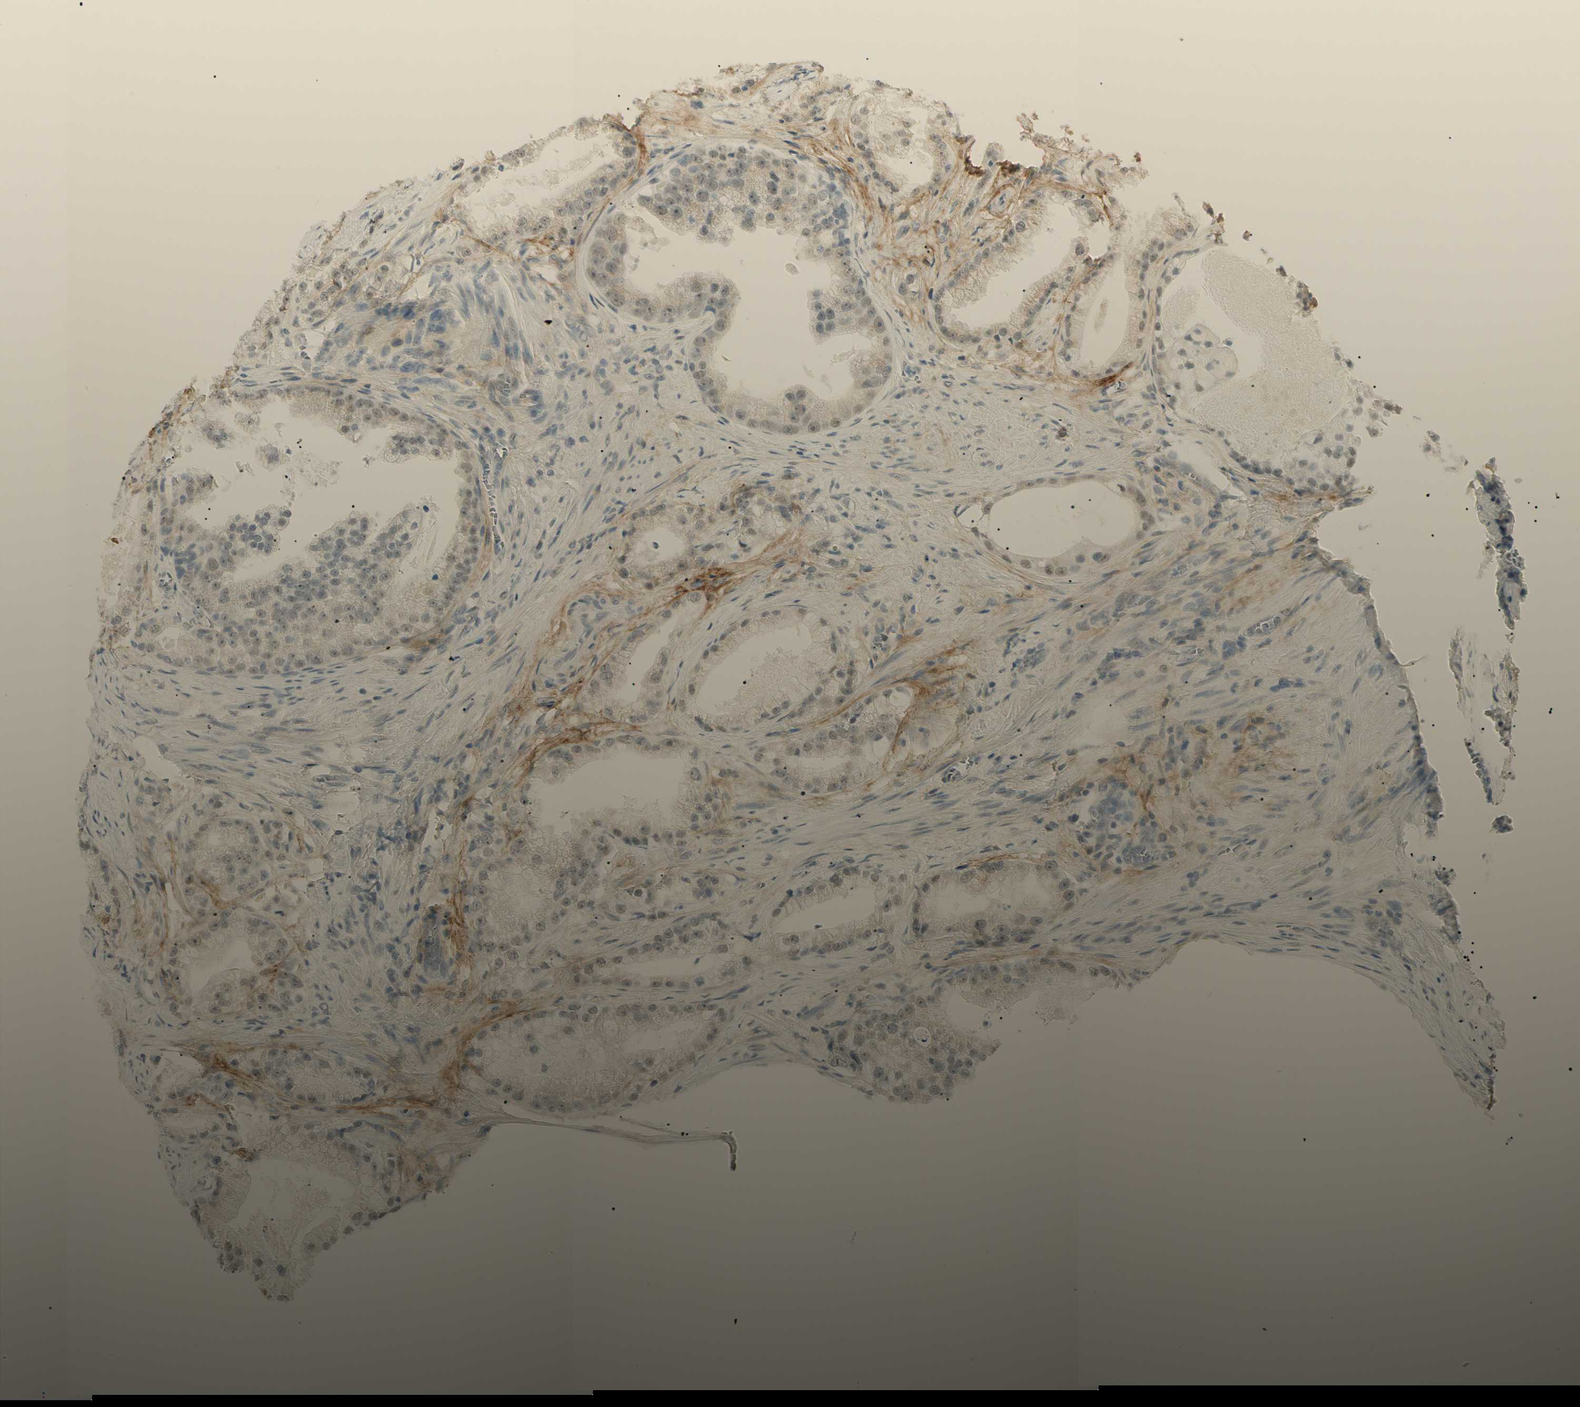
{"staining": {"intensity": "weak", "quantity": "25%-75%", "location": "nuclear"}, "tissue": "prostate cancer", "cell_type": "Tumor cells", "image_type": "cancer", "snomed": [{"axis": "morphology", "description": "Adenocarcinoma, Low grade"}, {"axis": "topography", "description": "Prostate"}], "caption": "Immunohistochemical staining of prostate low-grade adenocarcinoma demonstrates weak nuclear protein expression in approximately 25%-75% of tumor cells.", "gene": "ASPN", "patient": {"sex": "male", "age": 59}}